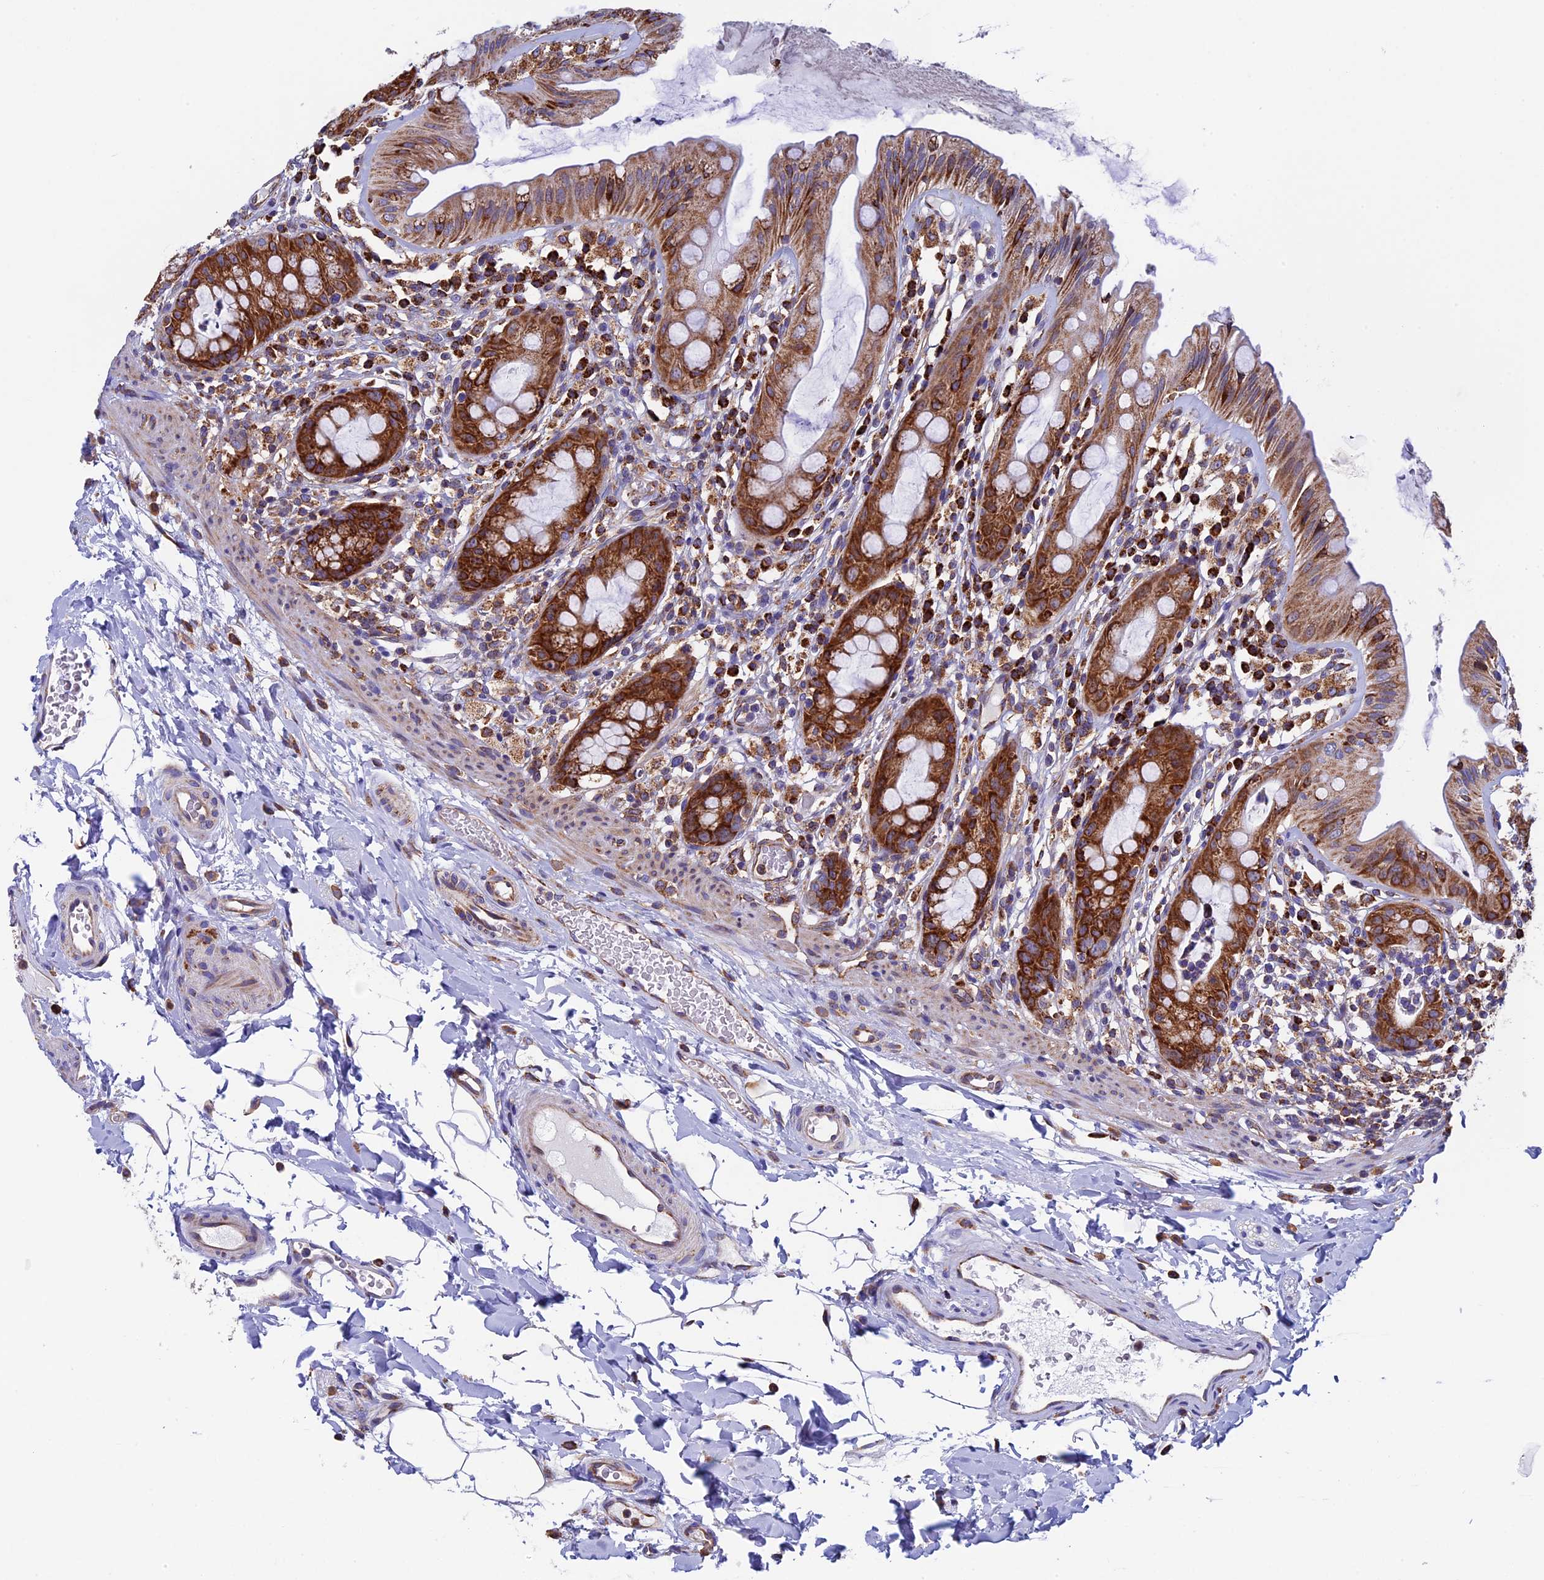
{"staining": {"intensity": "strong", "quantity": ">75%", "location": "cytoplasmic/membranous"}, "tissue": "rectum", "cell_type": "Glandular cells", "image_type": "normal", "snomed": [{"axis": "morphology", "description": "Normal tissue, NOS"}, {"axis": "topography", "description": "Rectum"}], "caption": "Unremarkable rectum shows strong cytoplasmic/membranous positivity in about >75% of glandular cells.", "gene": "SLC9A5", "patient": {"sex": "female", "age": 57}}